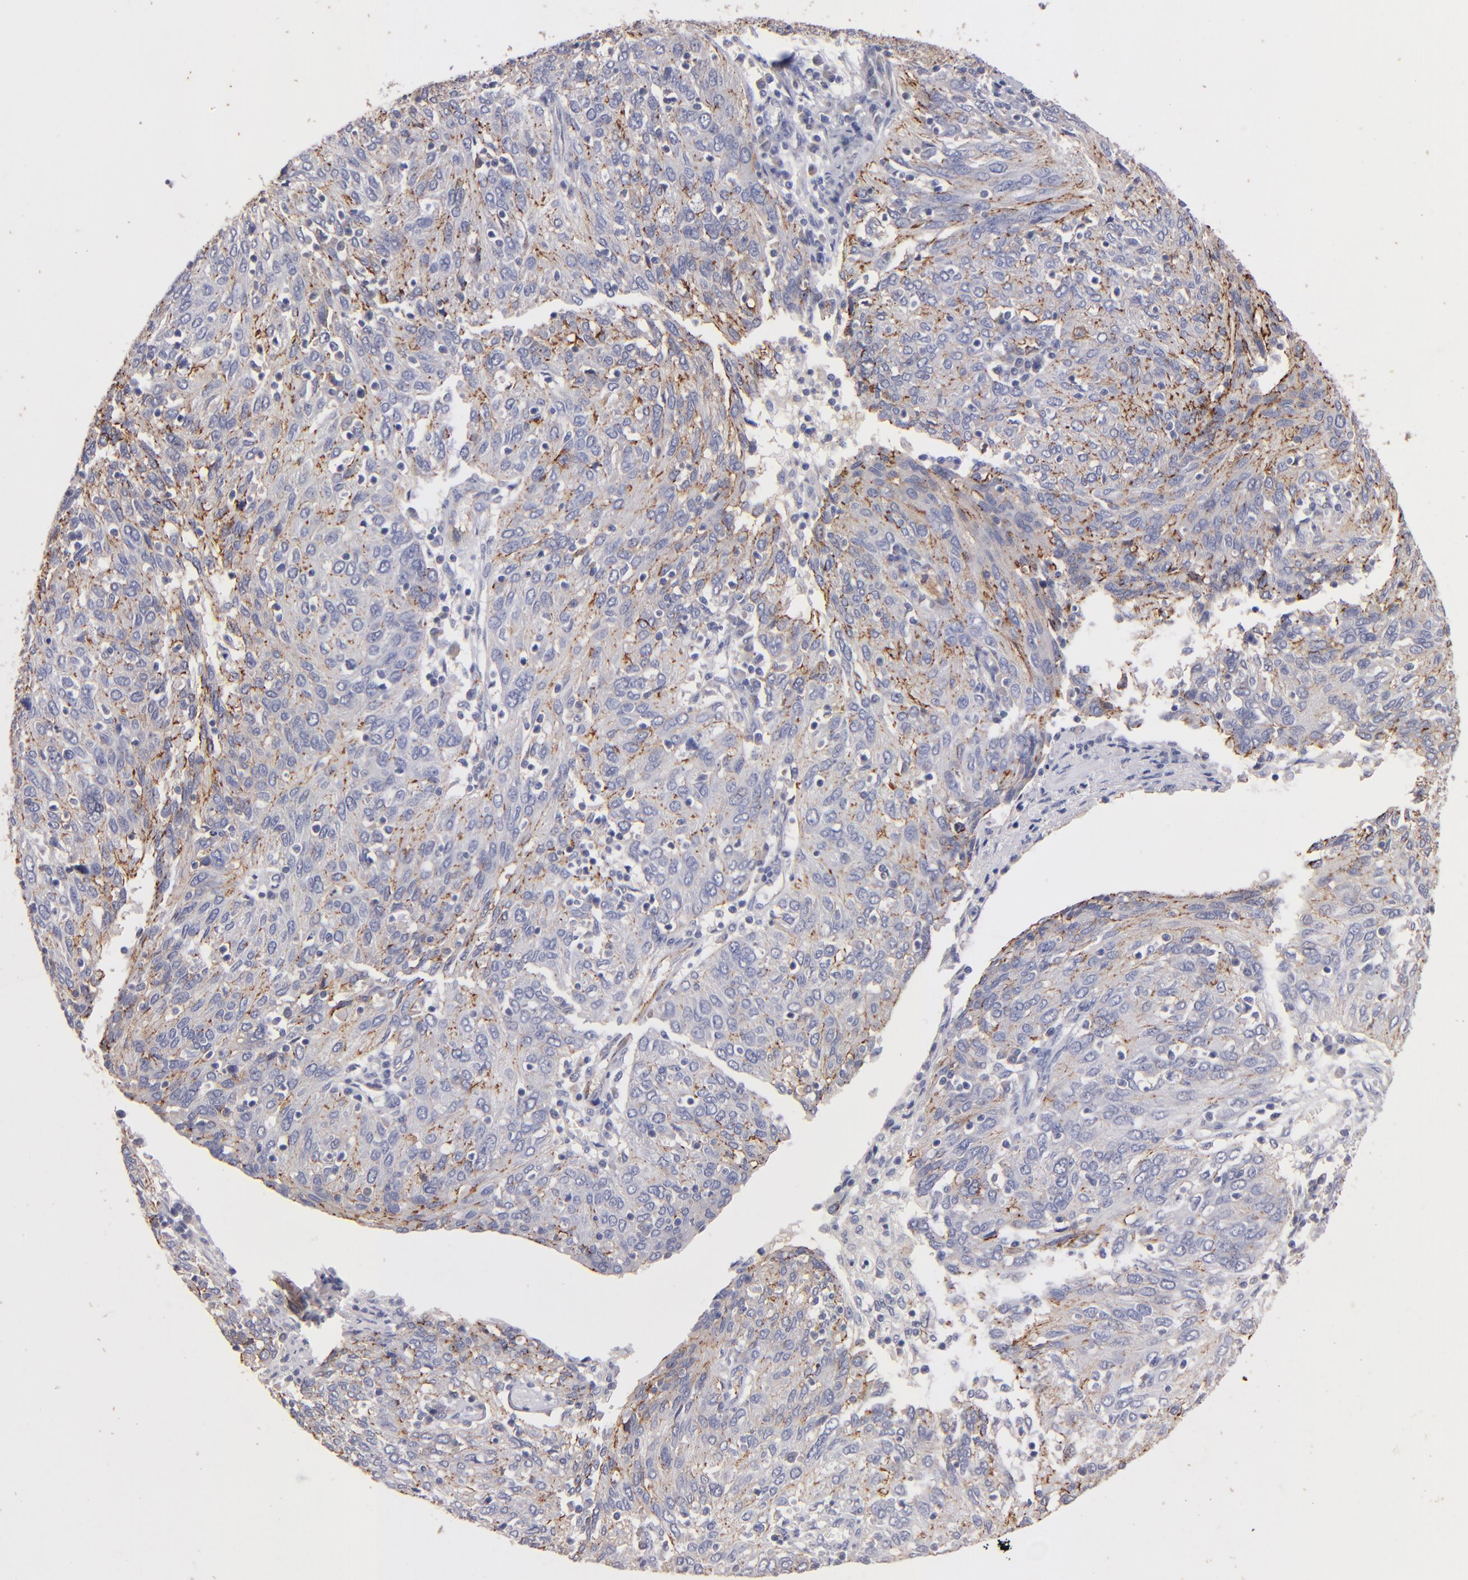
{"staining": {"intensity": "moderate", "quantity": "25%-75%", "location": "cytoplasmic/membranous"}, "tissue": "ovarian cancer", "cell_type": "Tumor cells", "image_type": "cancer", "snomed": [{"axis": "morphology", "description": "Carcinoma, endometroid"}, {"axis": "topography", "description": "Ovary"}], "caption": "Ovarian cancer was stained to show a protein in brown. There is medium levels of moderate cytoplasmic/membranous positivity in about 25%-75% of tumor cells.", "gene": "CLDN5", "patient": {"sex": "female", "age": 50}}